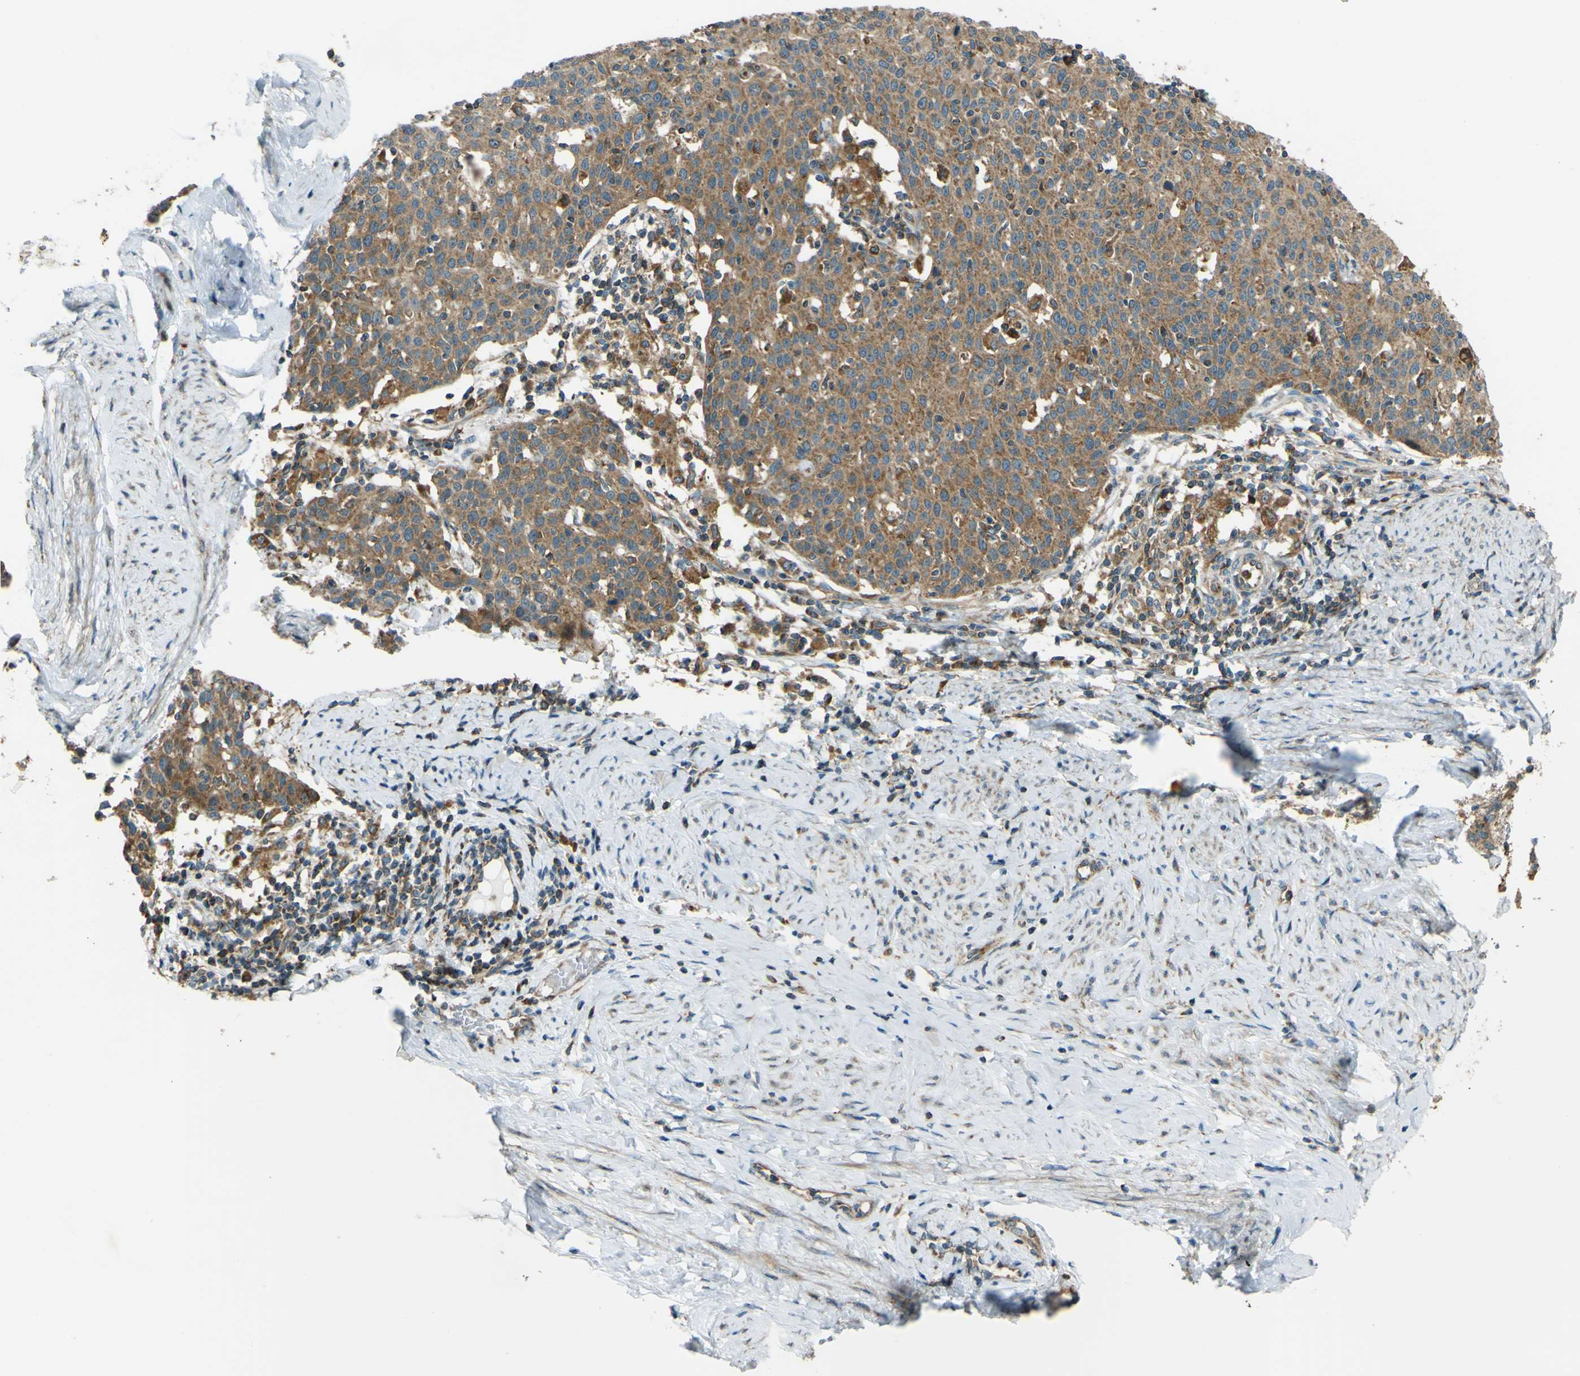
{"staining": {"intensity": "strong", "quantity": ">75%", "location": "cytoplasmic/membranous"}, "tissue": "cervical cancer", "cell_type": "Tumor cells", "image_type": "cancer", "snomed": [{"axis": "morphology", "description": "Squamous cell carcinoma, NOS"}, {"axis": "topography", "description": "Cervix"}], "caption": "Immunohistochemical staining of squamous cell carcinoma (cervical) demonstrates strong cytoplasmic/membranous protein expression in about >75% of tumor cells.", "gene": "DNAJC5", "patient": {"sex": "female", "age": 38}}